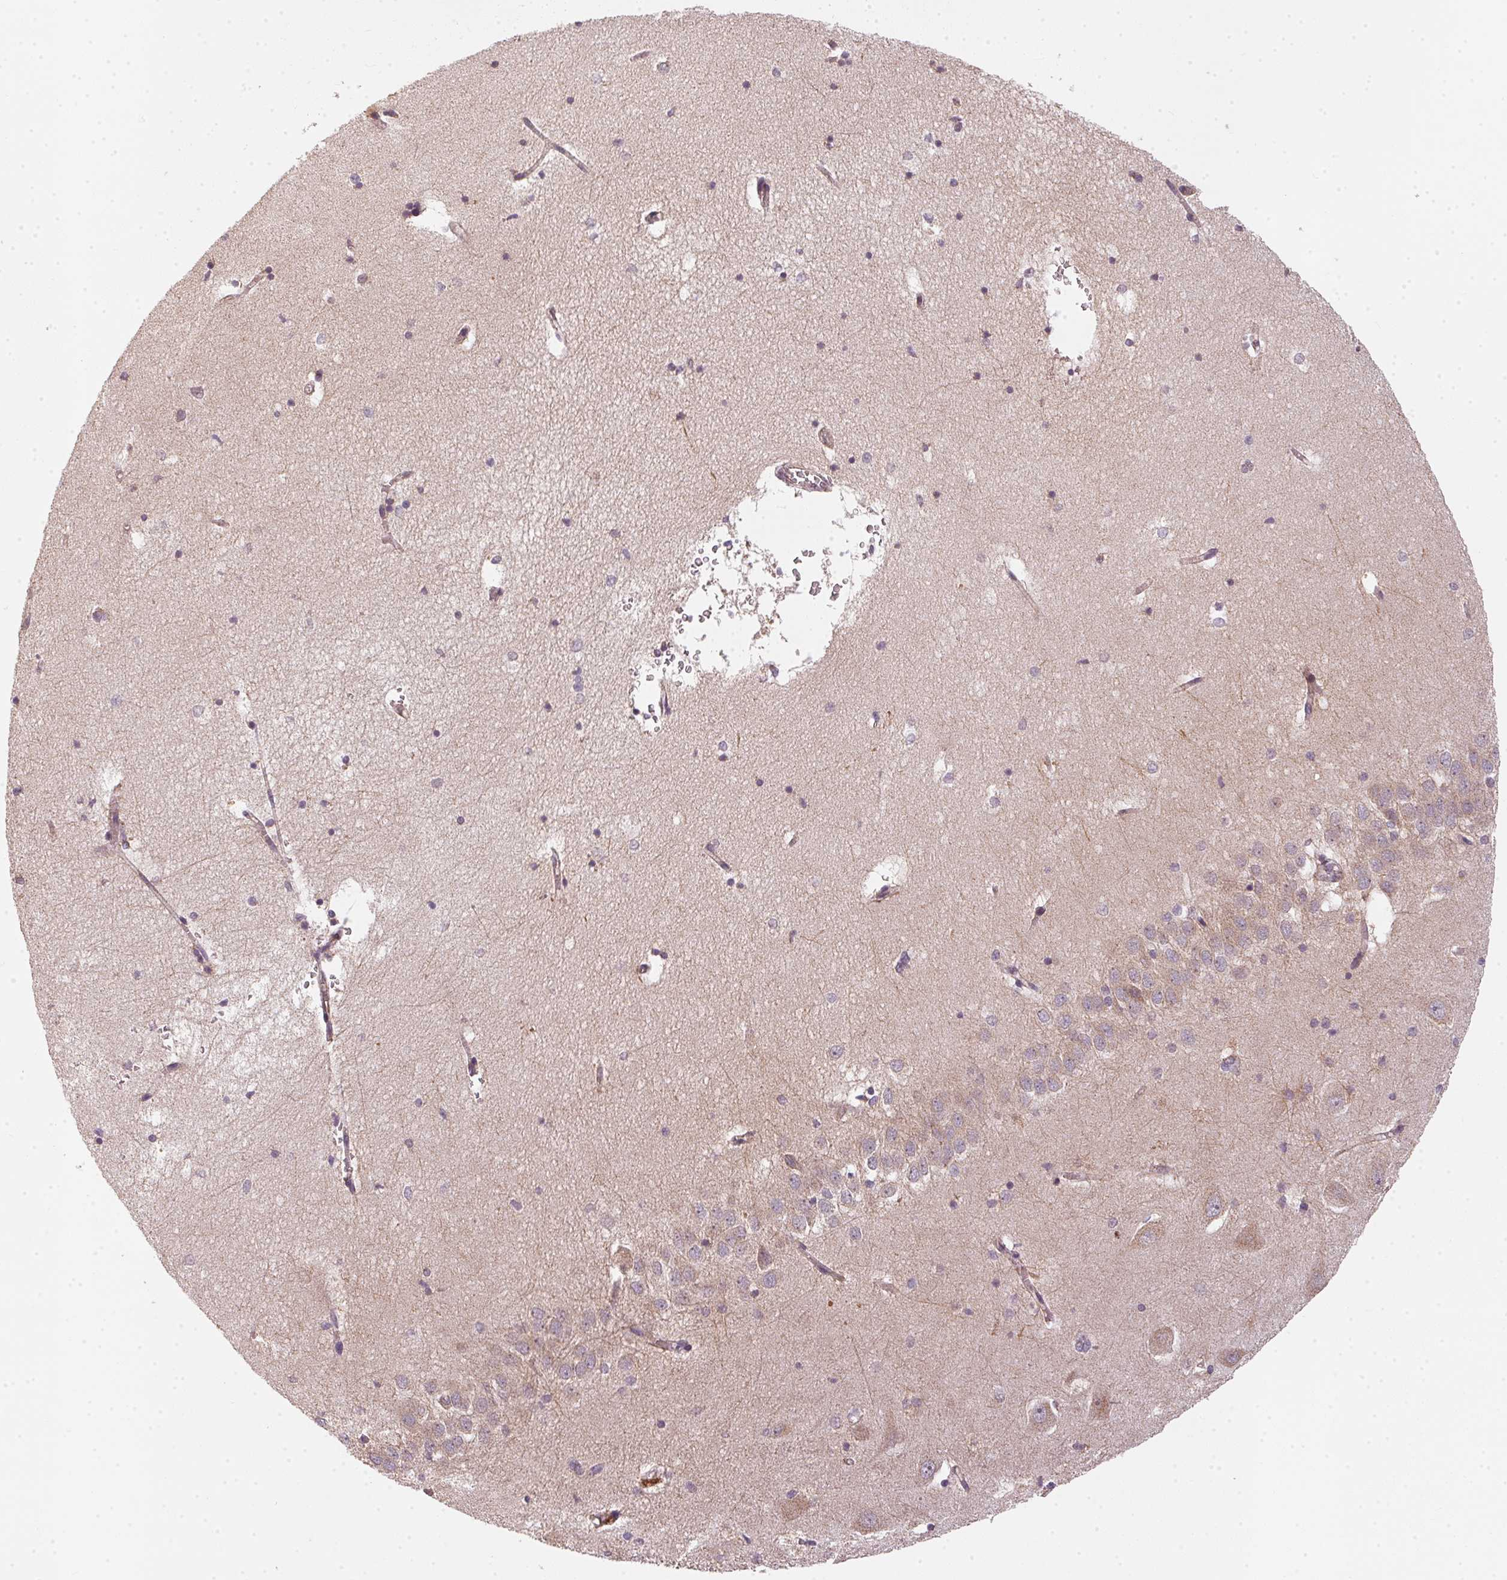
{"staining": {"intensity": "negative", "quantity": "none", "location": "none"}, "tissue": "hippocampus", "cell_type": "Glial cells", "image_type": "normal", "snomed": [{"axis": "morphology", "description": "Normal tissue, NOS"}, {"axis": "topography", "description": "Hippocampus"}], "caption": "An image of human hippocampus is negative for staining in glial cells. Brightfield microscopy of immunohistochemistry (IHC) stained with DAB (3,3'-diaminobenzidine) (brown) and hematoxylin (blue), captured at high magnification.", "gene": "MATCAP1", "patient": {"sex": "male", "age": 58}}